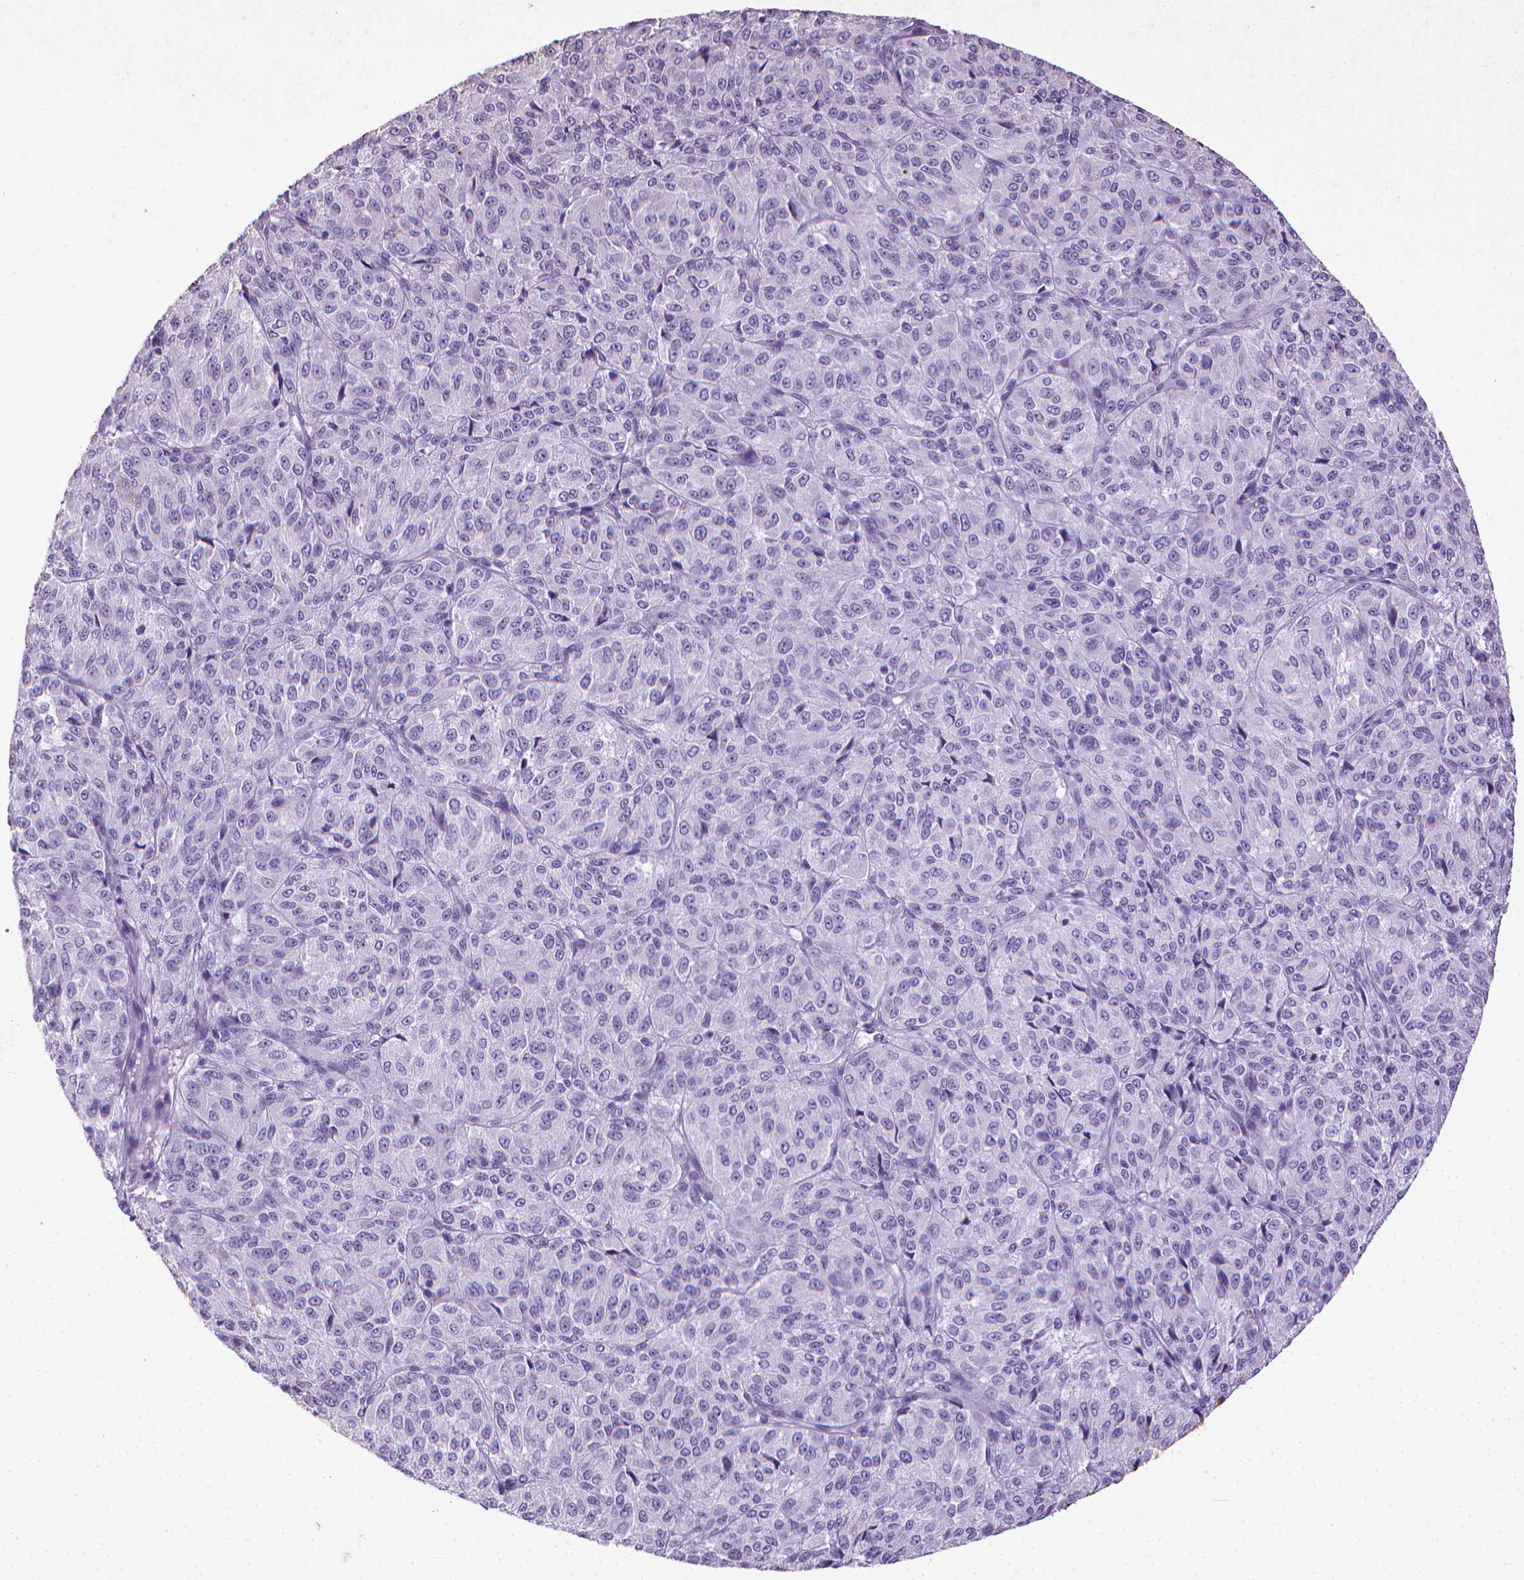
{"staining": {"intensity": "negative", "quantity": "none", "location": "none"}, "tissue": "melanoma", "cell_type": "Tumor cells", "image_type": "cancer", "snomed": [{"axis": "morphology", "description": "Malignant melanoma, Metastatic site"}, {"axis": "topography", "description": "Brain"}], "caption": "This is an immunohistochemistry (IHC) micrograph of malignant melanoma (metastatic site). There is no expression in tumor cells.", "gene": "KRT5", "patient": {"sex": "female", "age": 56}}